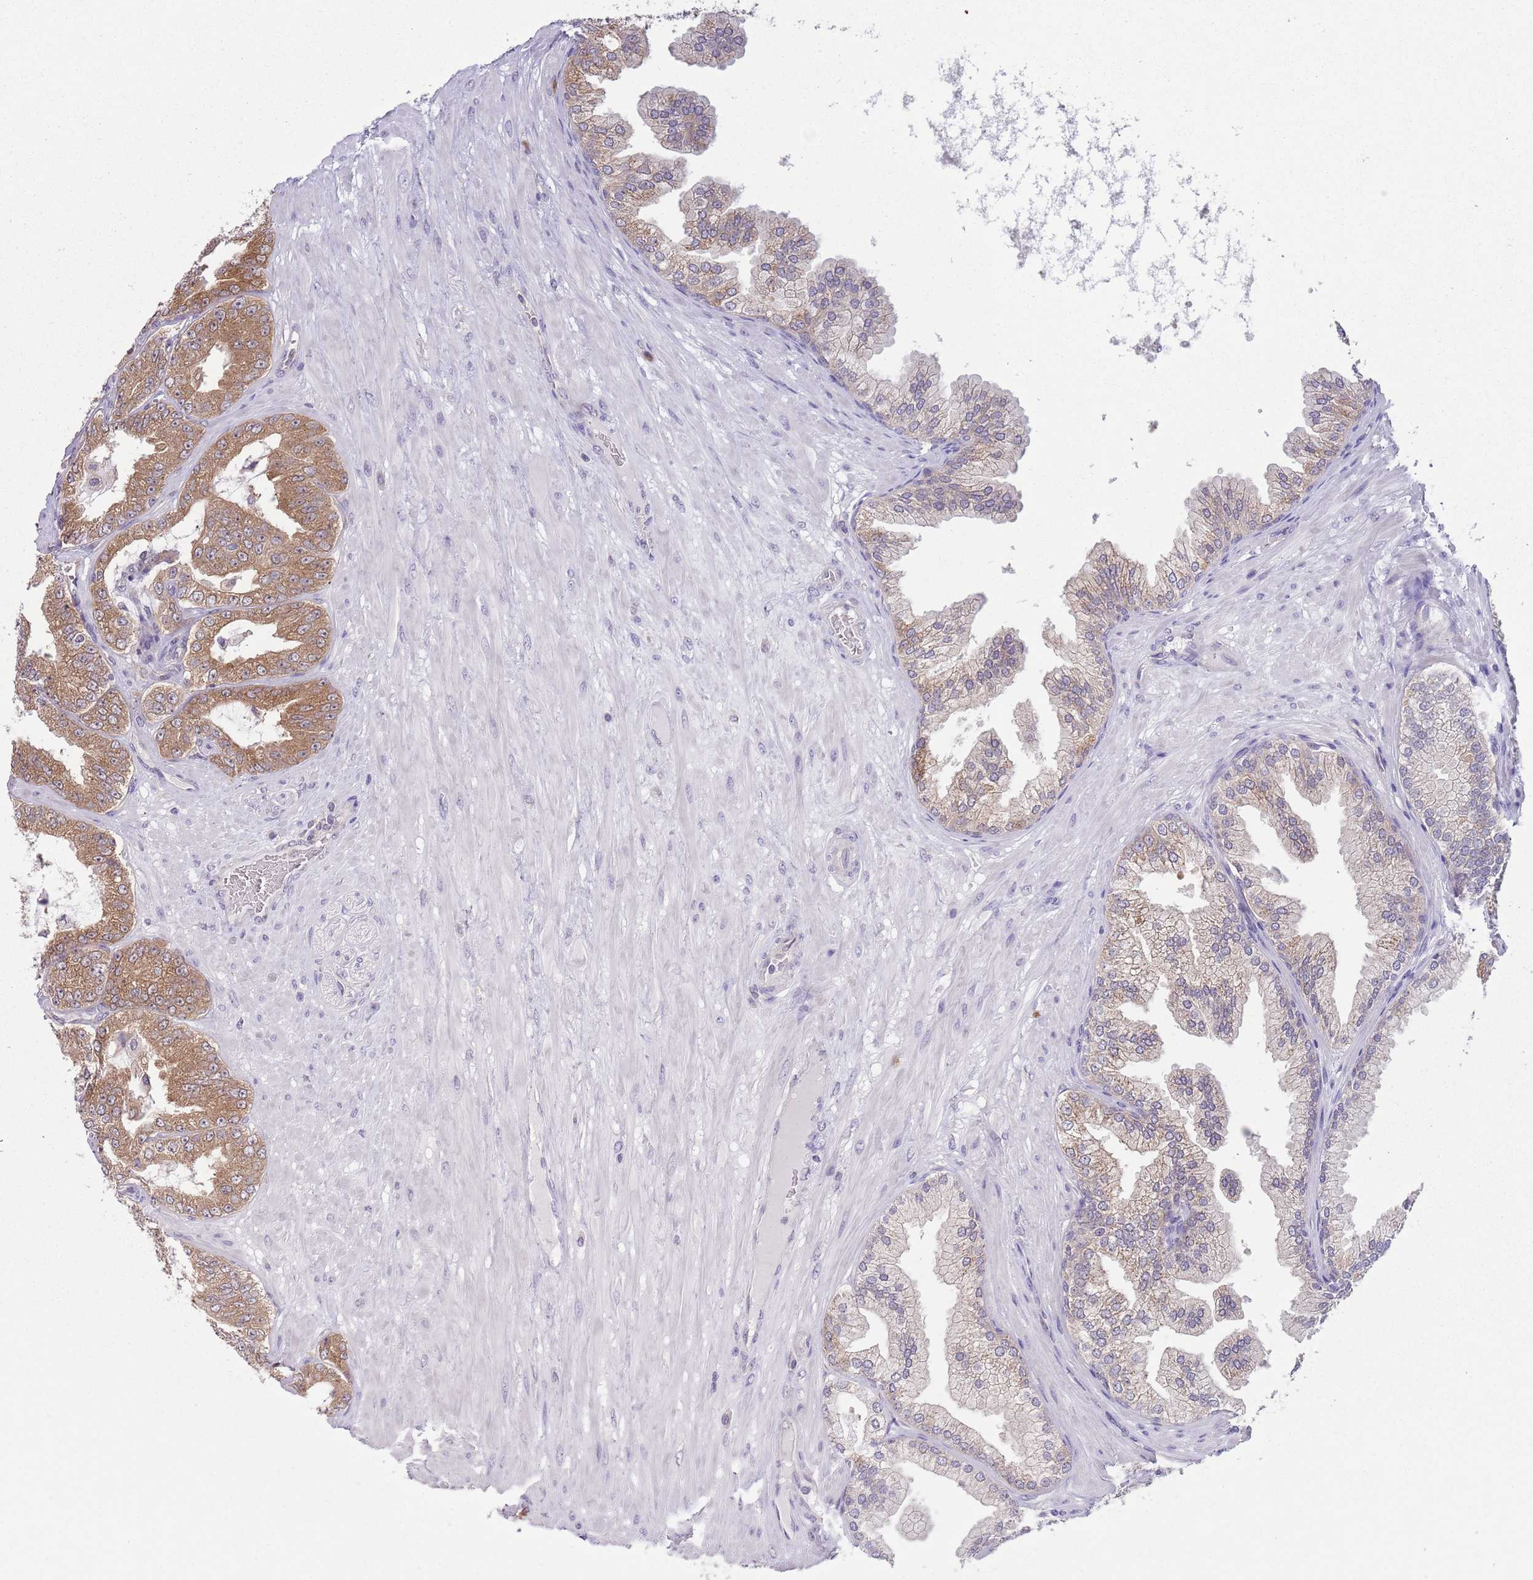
{"staining": {"intensity": "moderate", "quantity": ">75%", "location": "cytoplasmic/membranous"}, "tissue": "prostate cancer", "cell_type": "Tumor cells", "image_type": "cancer", "snomed": [{"axis": "morphology", "description": "Adenocarcinoma, Low grade"}, {"axis": "topography", "description": "Prostate"}], "caption": "Prostate low-grade adenocarcinoma stained with a brown dye displays moderate cytoplasmic/membranous positive staining in approximately >75% of tumor cells.", "gene": "COPE", "patient": {"sex": "male", "age": 63}}